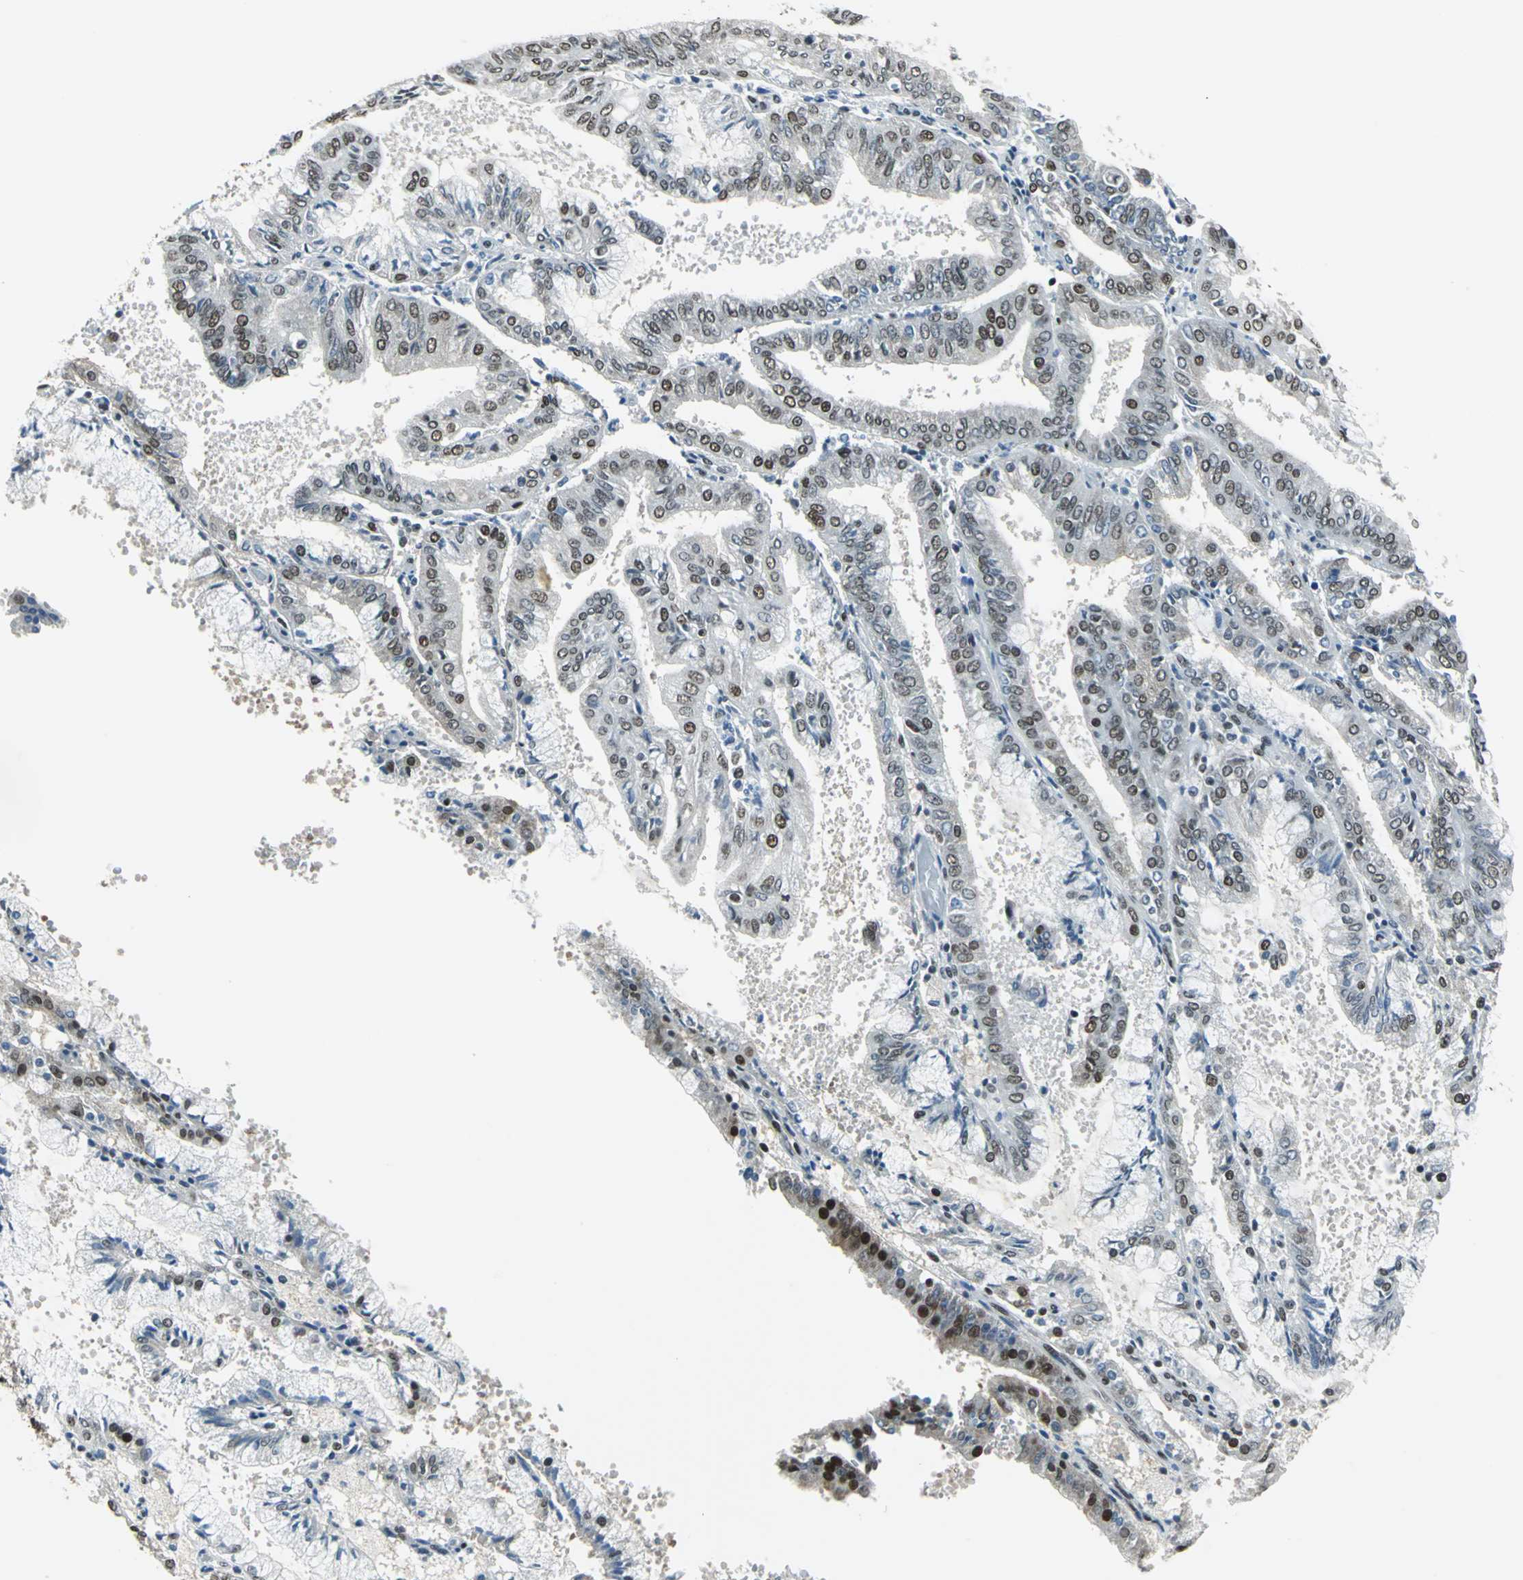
{"staining": {"intensity": "strong", "quantity": "25%-75%", "location": "nuclear"}, "tissue": "endometrial cancer", "cell_type": "Tumor cells", "image_type": "cancer", "snomed": [{"axis": "morphology", "description": "Adenocarcinoma, NOS"}, {"axis": "topography", "description": "Endometrium"}], "caption": "Endometrial cancer was stained to show a protein in brown. There is high levels of strong nuclear staining in approximately 25%-75% of tumor cells. (Stains: DAB (3,3'-diaminobenzidine) in brown, nuclei in blue, Microscopy: brightfield microscopy at high magnification).", "gene": "ADNP", "patient": {"sex": "female", "age": 63}}